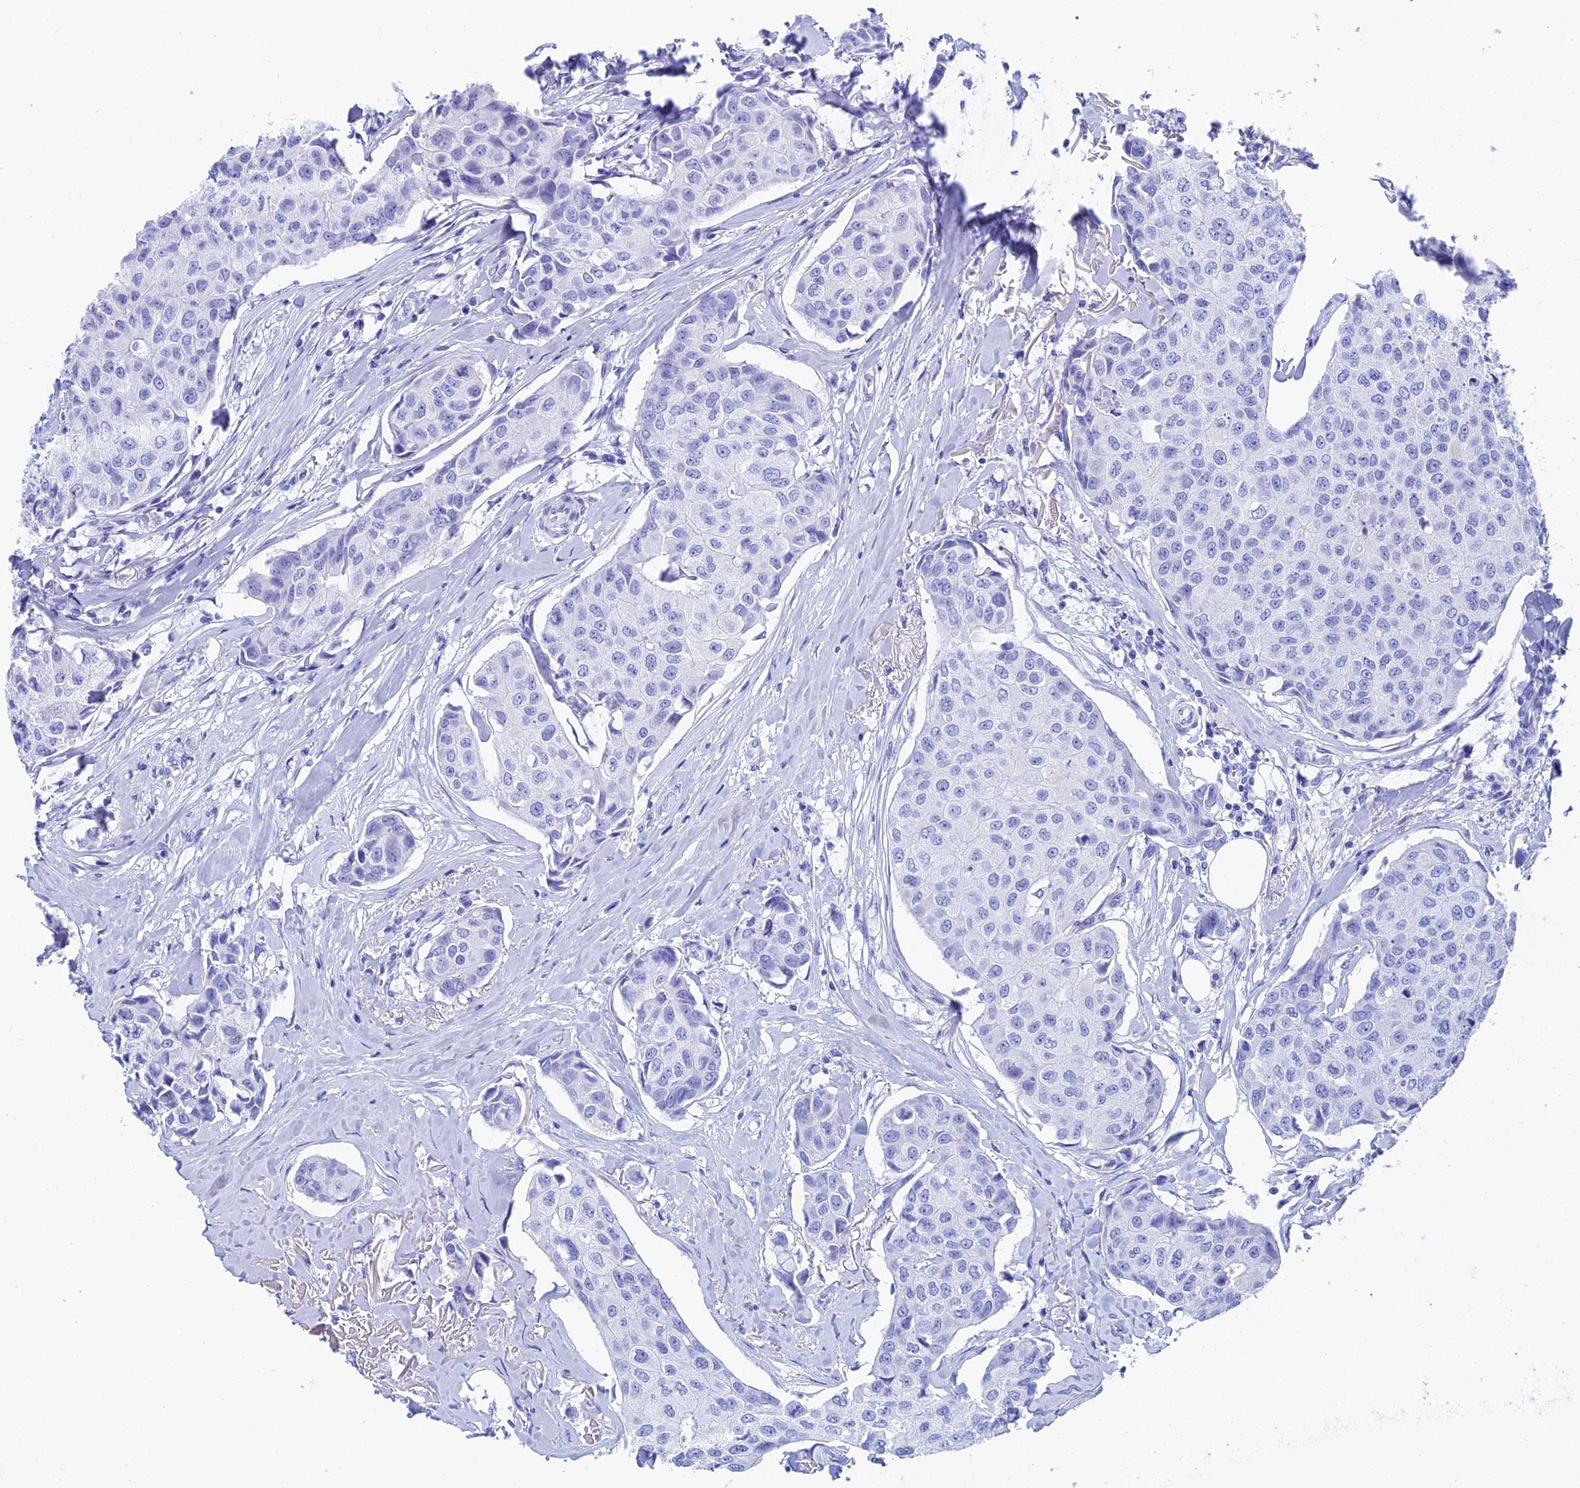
{"staining": {"intensity": "negative", "quantity": "none", "location": "none"}, "tissue": "breast cancer", "cell_type": "Tumor cells", "image_type": "cancer", "snomed": [{"axis": "morphology", "description": "Duct carcinoma"}, {"axis": "topography", "description": "Breast"}], "caption": "There is no significant expression in tumor cells of breast invasive ductal carcinoma. (Brightfield microscopy of DAB immunohistochemistry at high magnification).", "gene": "TEX101", "patient": {"sex": "female", "age": 80}}